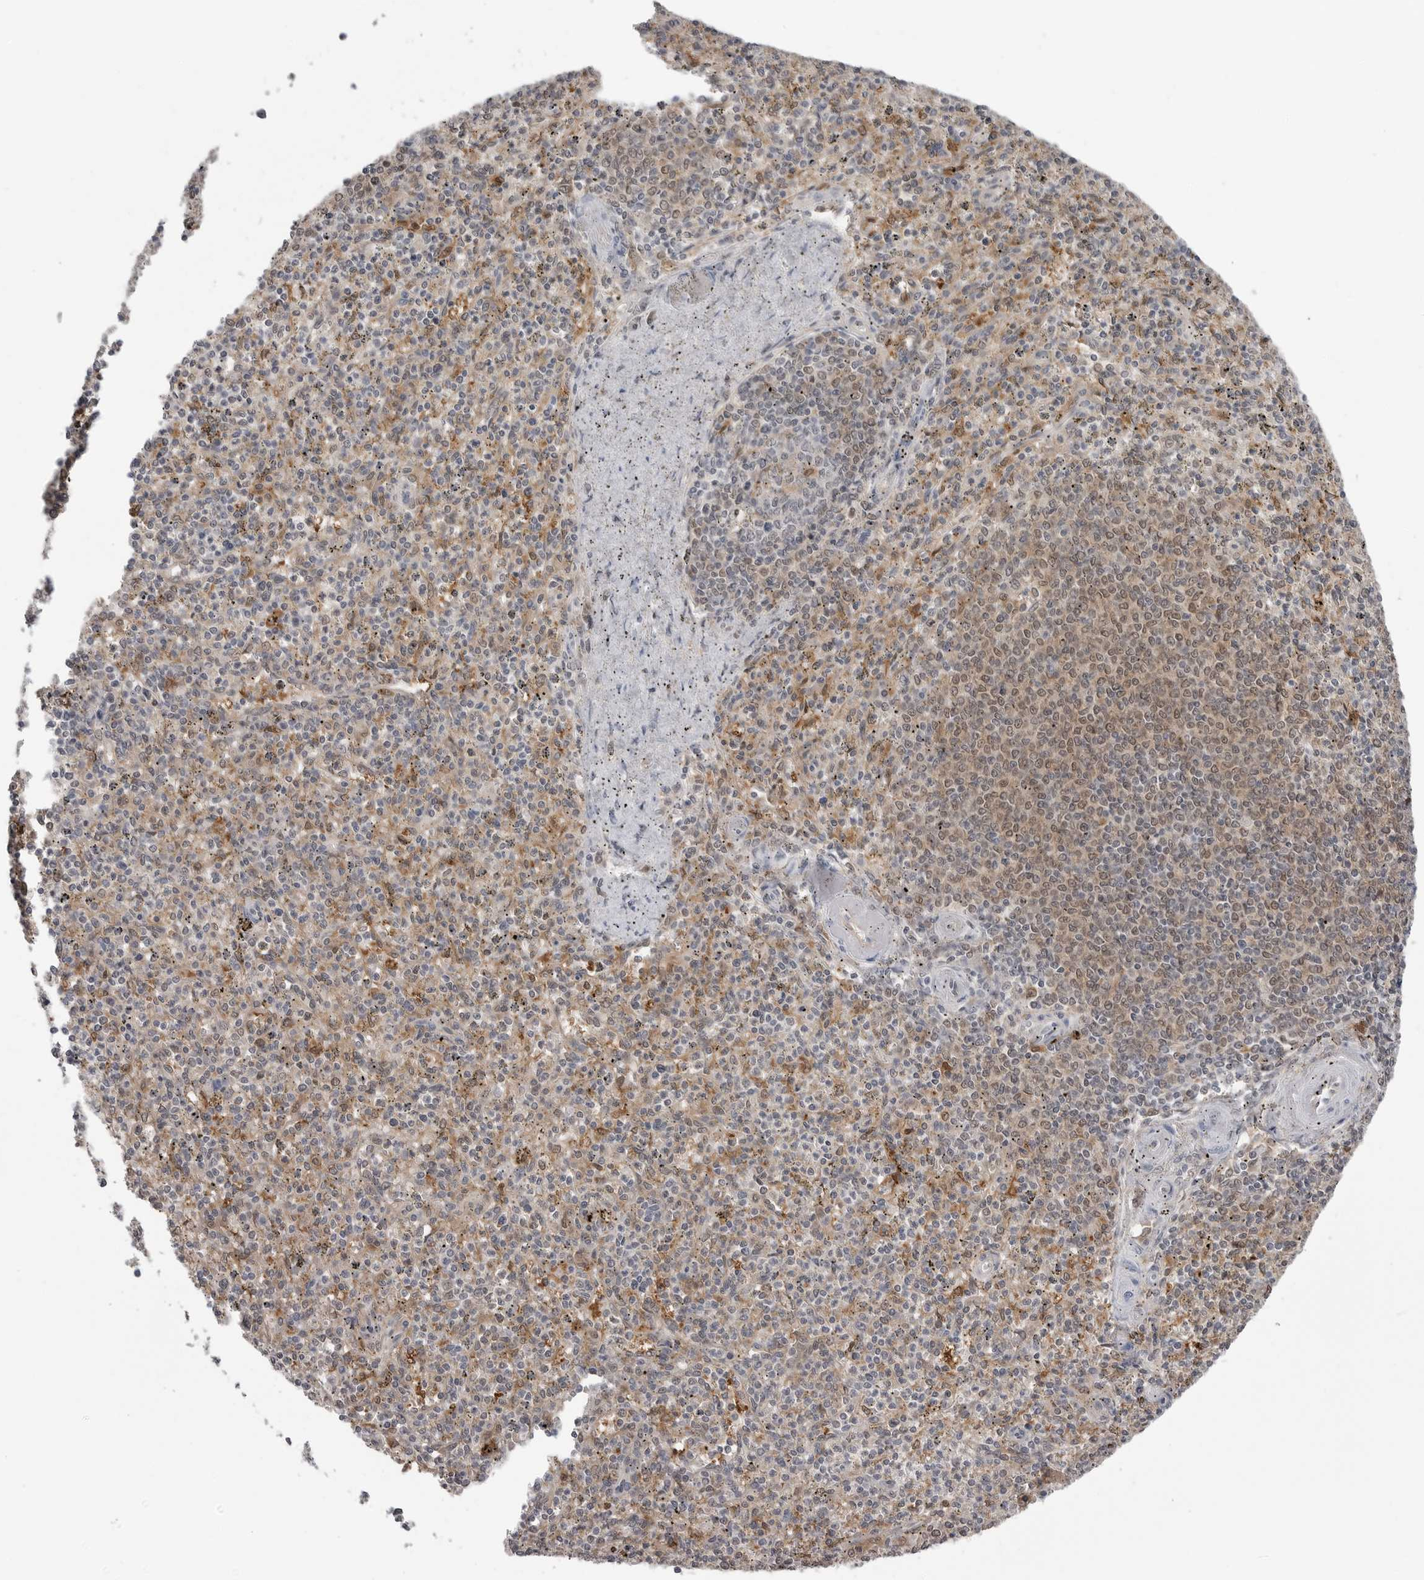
{"staining": {"intensity": "weak", "quantity": "25%-75%", "location": "cytoplasmic/membranous,nuclear"}, "tissue": "spleen", "cell_type": "Cells in red pulp", "image_type": "normal", "snomed": [{"axis": "morphology", "description": "Normal tissue, NOS"}, {"axis": "topography", "description": "Spleen"}], "caption": "This is an image of IHC staining of benign spleen, which shows weak positivity in the cytoplasmic/membranous,nuclear of cells in red pulp.", "gene": "PNPO", "patient": {"sex": "male", "age": 72}}